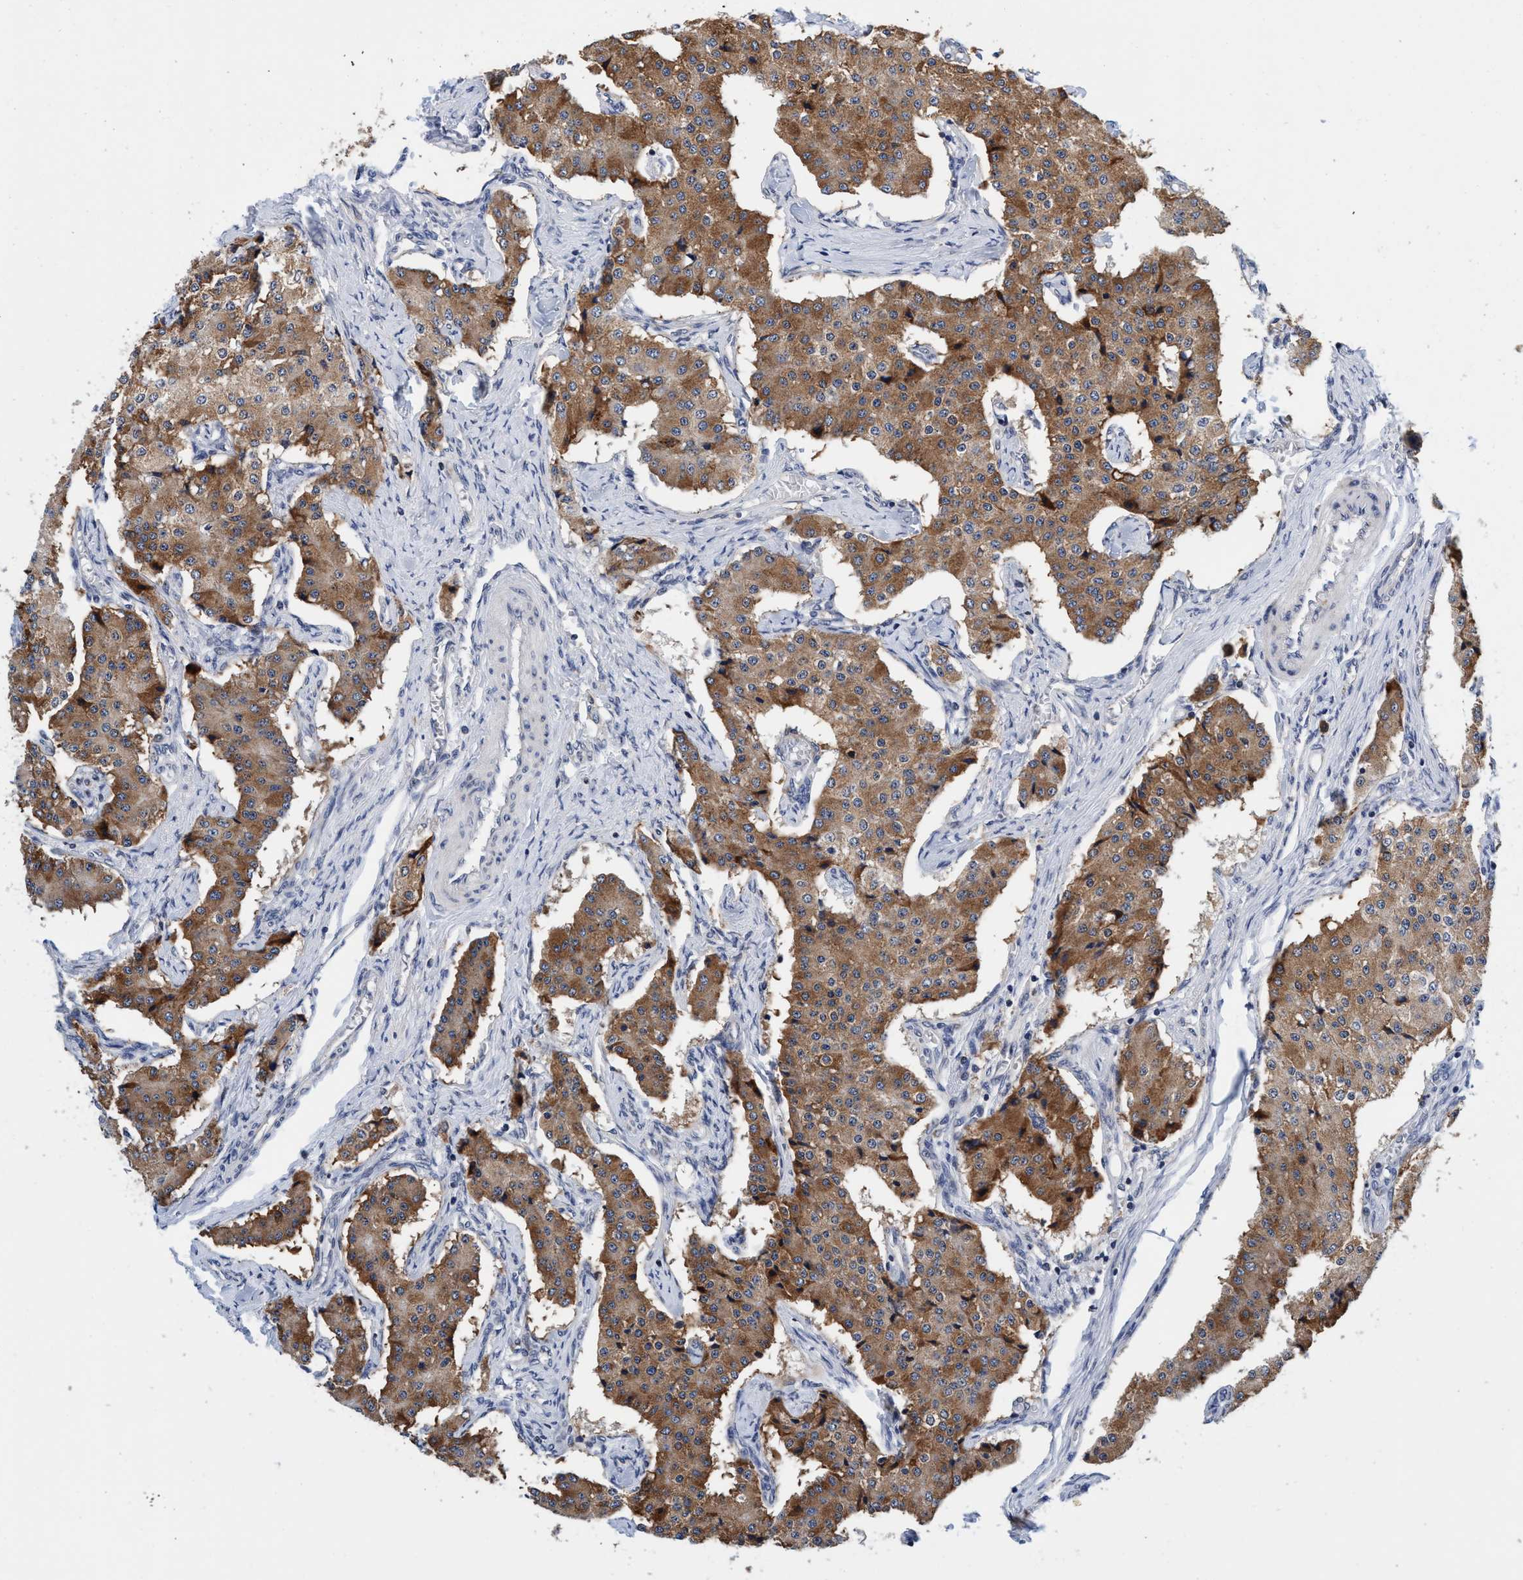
{"staining": {"intensity": "moderate", "quantity": ">75%", "location": "cytoplasmic/membranous"}, "tissue": "carcinoid", "cell_type": "Tumor cells", "image_type": "cancer", "snomed": [{"axis": "morphology", "description": "Carcinoid, malignant, NOS"}, {"axis": "topography", "description": "Colon"}], "caption": "Protein expression analysis of human carcinoid reveals moderate cytoplasmic/membranous positivity in about >75% of tumor cells.", "gene": "AGAP2", "patient": {"sex": "female", "age": 52}}